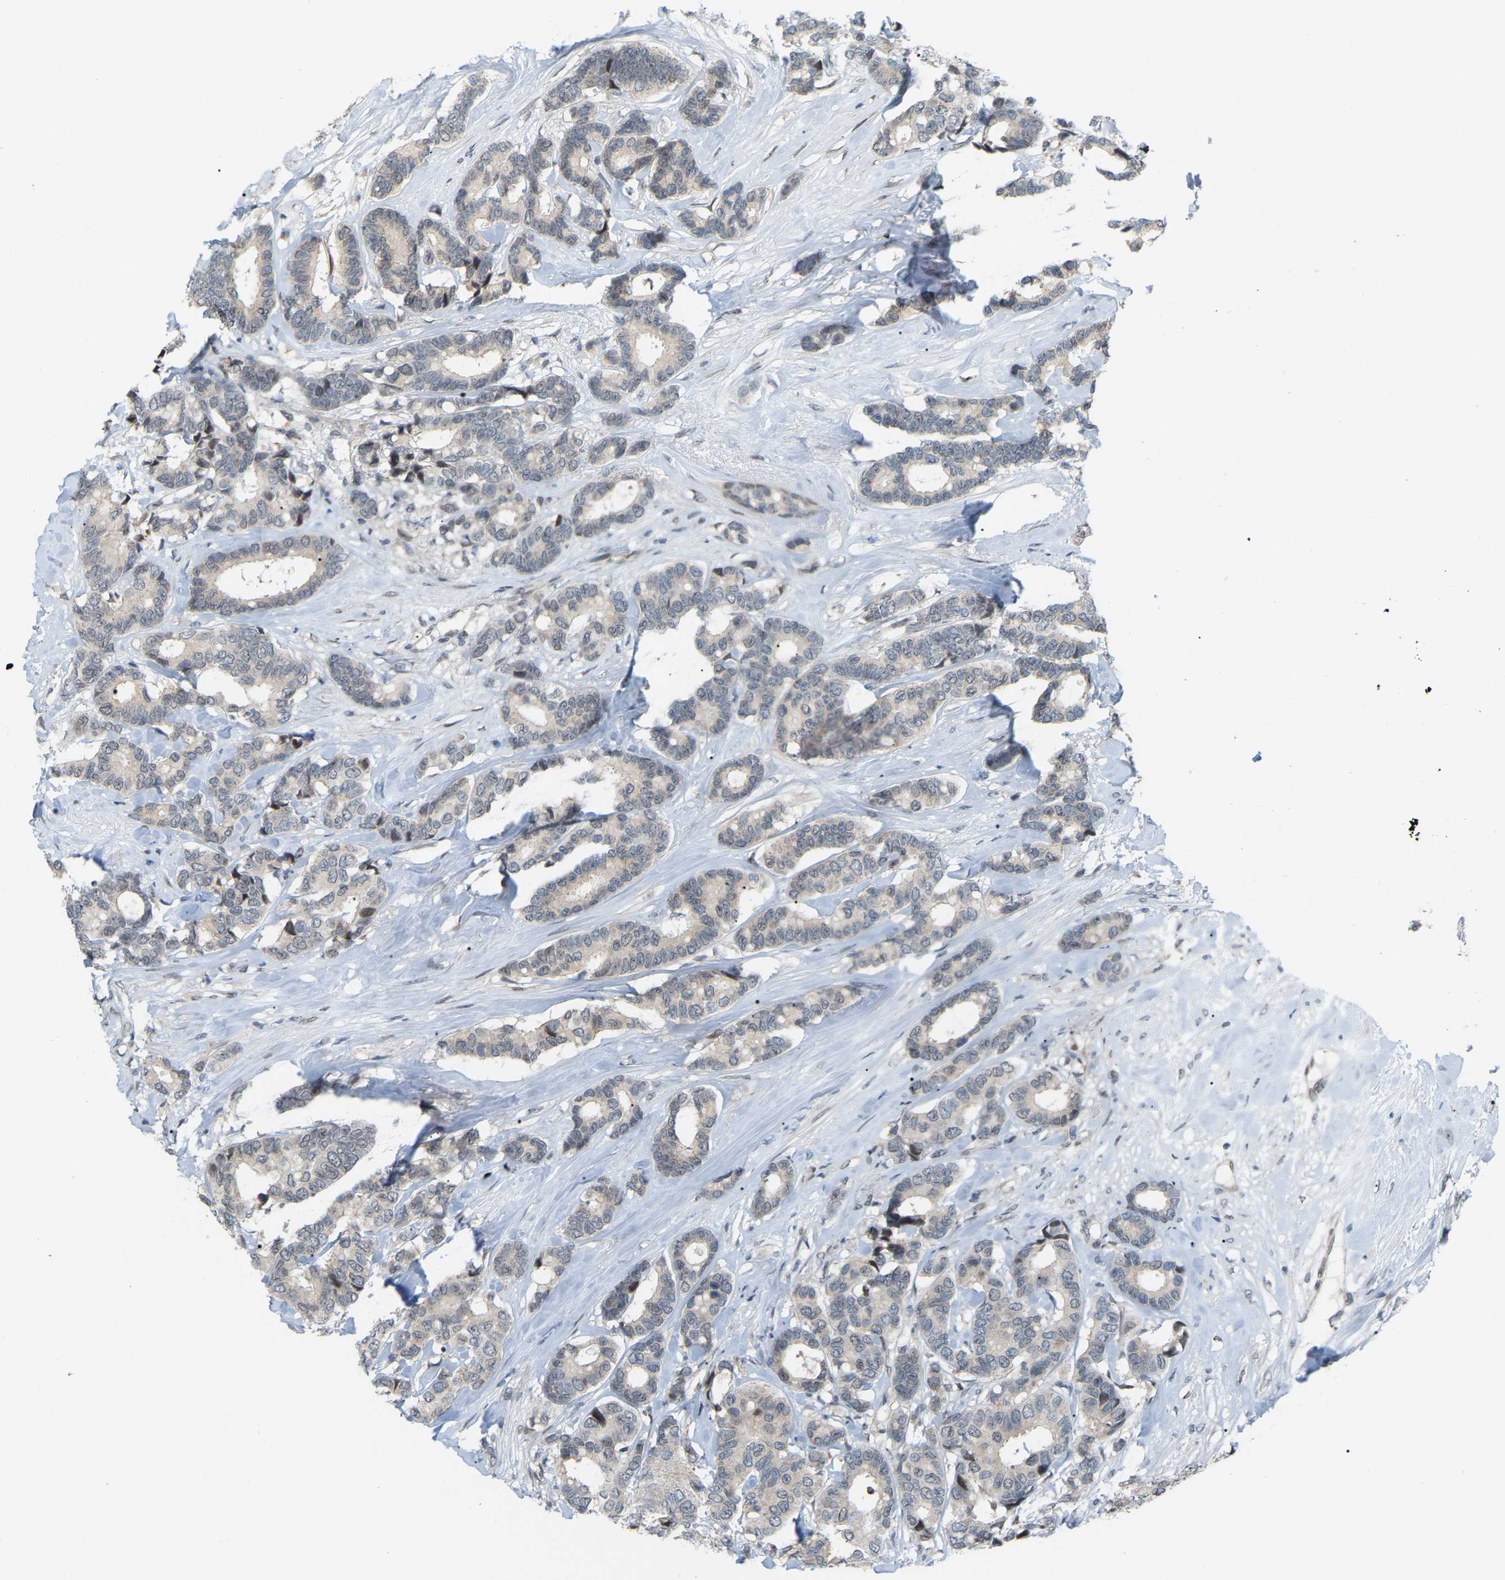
{"staining": {"intensity": "negative", "quantity": "none", "location": "none"}, "tissue": "breast cancer", "cell_type": "Tumor cells", "image_type": "cancer", "snomed": [{"axis": "morphology", "description": "Duct carcinoma"}, {"axis": "topography", "description": "Breast"}], "caption": "This is a photomicrograph of immunohistochemistry staining of breast cancer, which shows no positivity in tumor cells. Brightfield microscopy of immunohistochemistry stained with DAB (3,3'-diaminobenzidine) (brown) and hematoxylin (blue), captured at high magnification.", "gene": "CROT", "patient": {"sex": "female", "age": 87}}